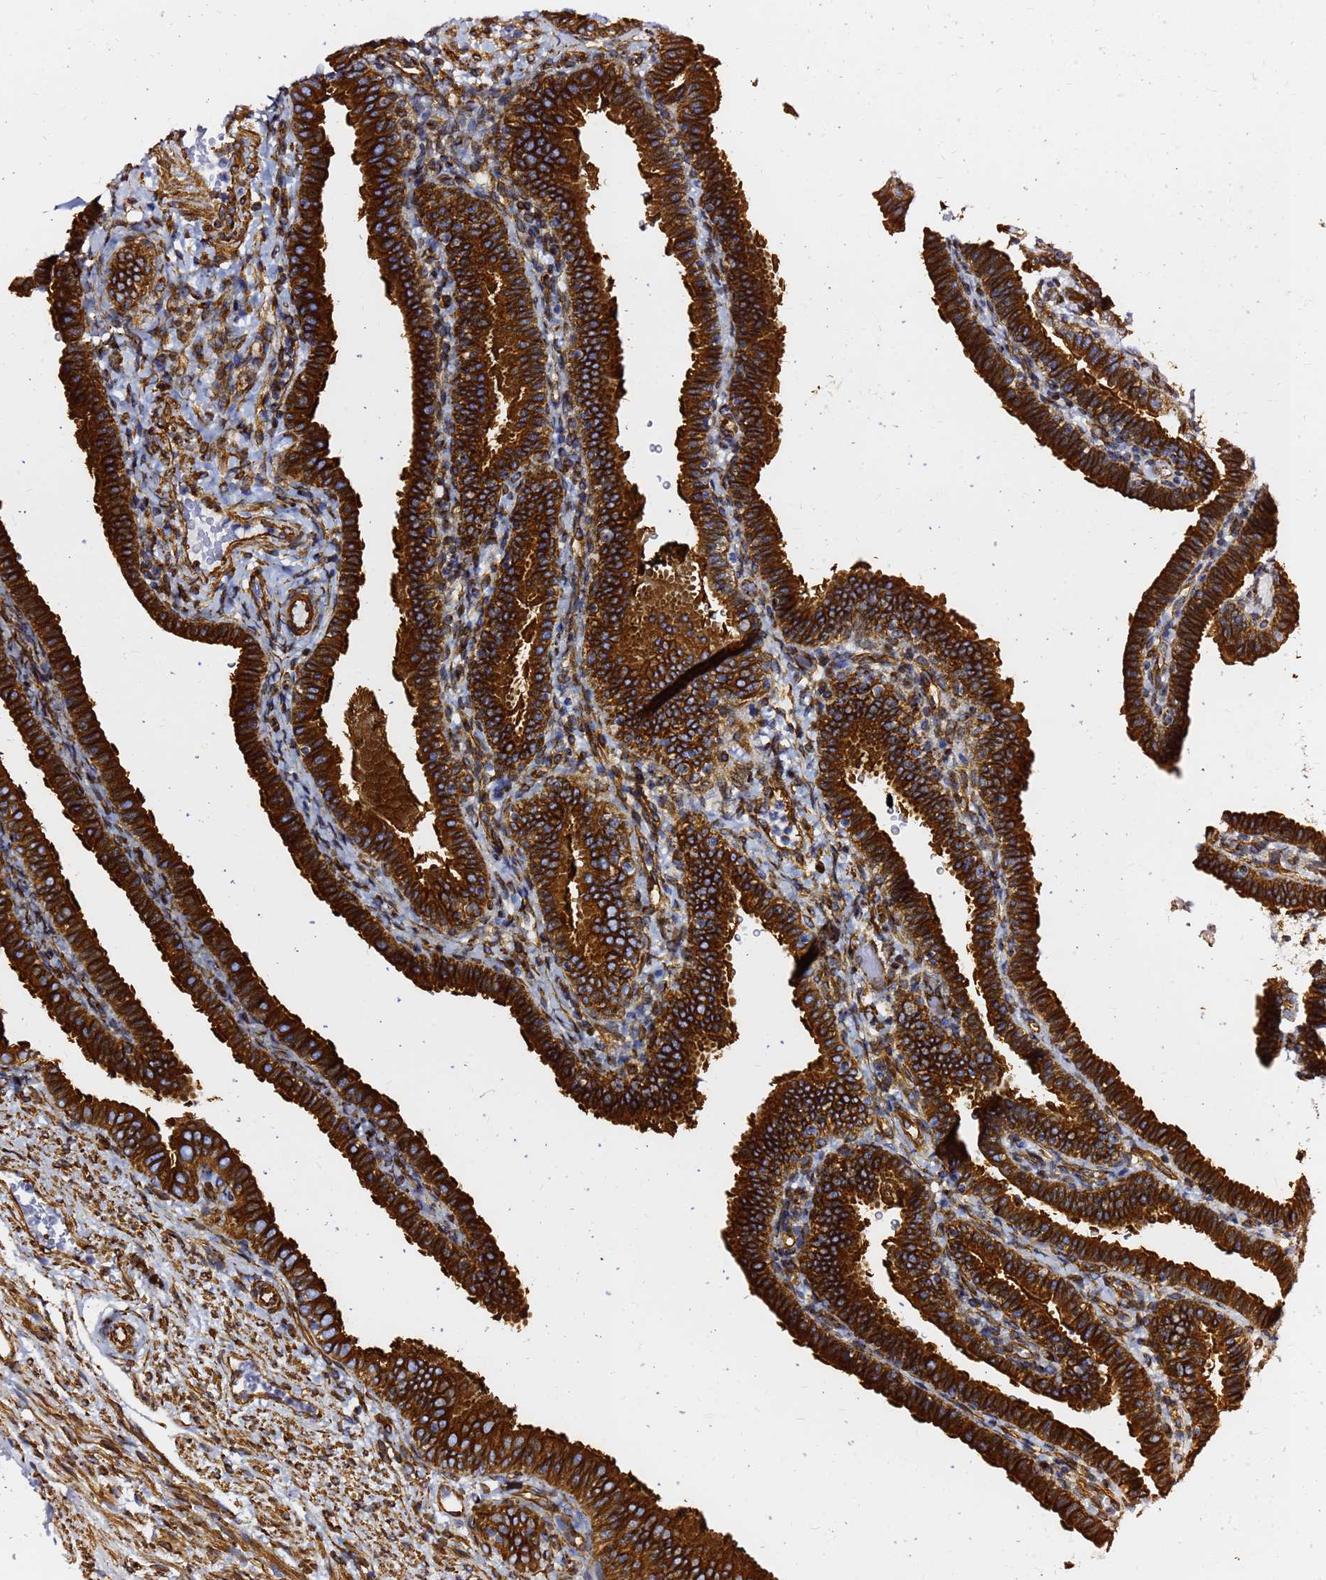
{"staining": {"intensity": "strong", "quantity": ">75%", "location": "cytoplasmic/membranous"}, "tissue": "fallopian tube", "cell_type": "Glandular cells", "image_type": "normal", "snomed": [{"axis": "morphology", "description": "Normal tissue, NOS"}, {"axis": "topography", "description": "Fallopian tube"}], "caption": "Protein expression by immunohistochemistry (IHC) exhibits strong cytoplasmic/membranous expression in about >75% of glandular cells in unremarkable fallopian tube.", "gene": "TUBA8", "patient": {"sex": "female", "age": 41}}